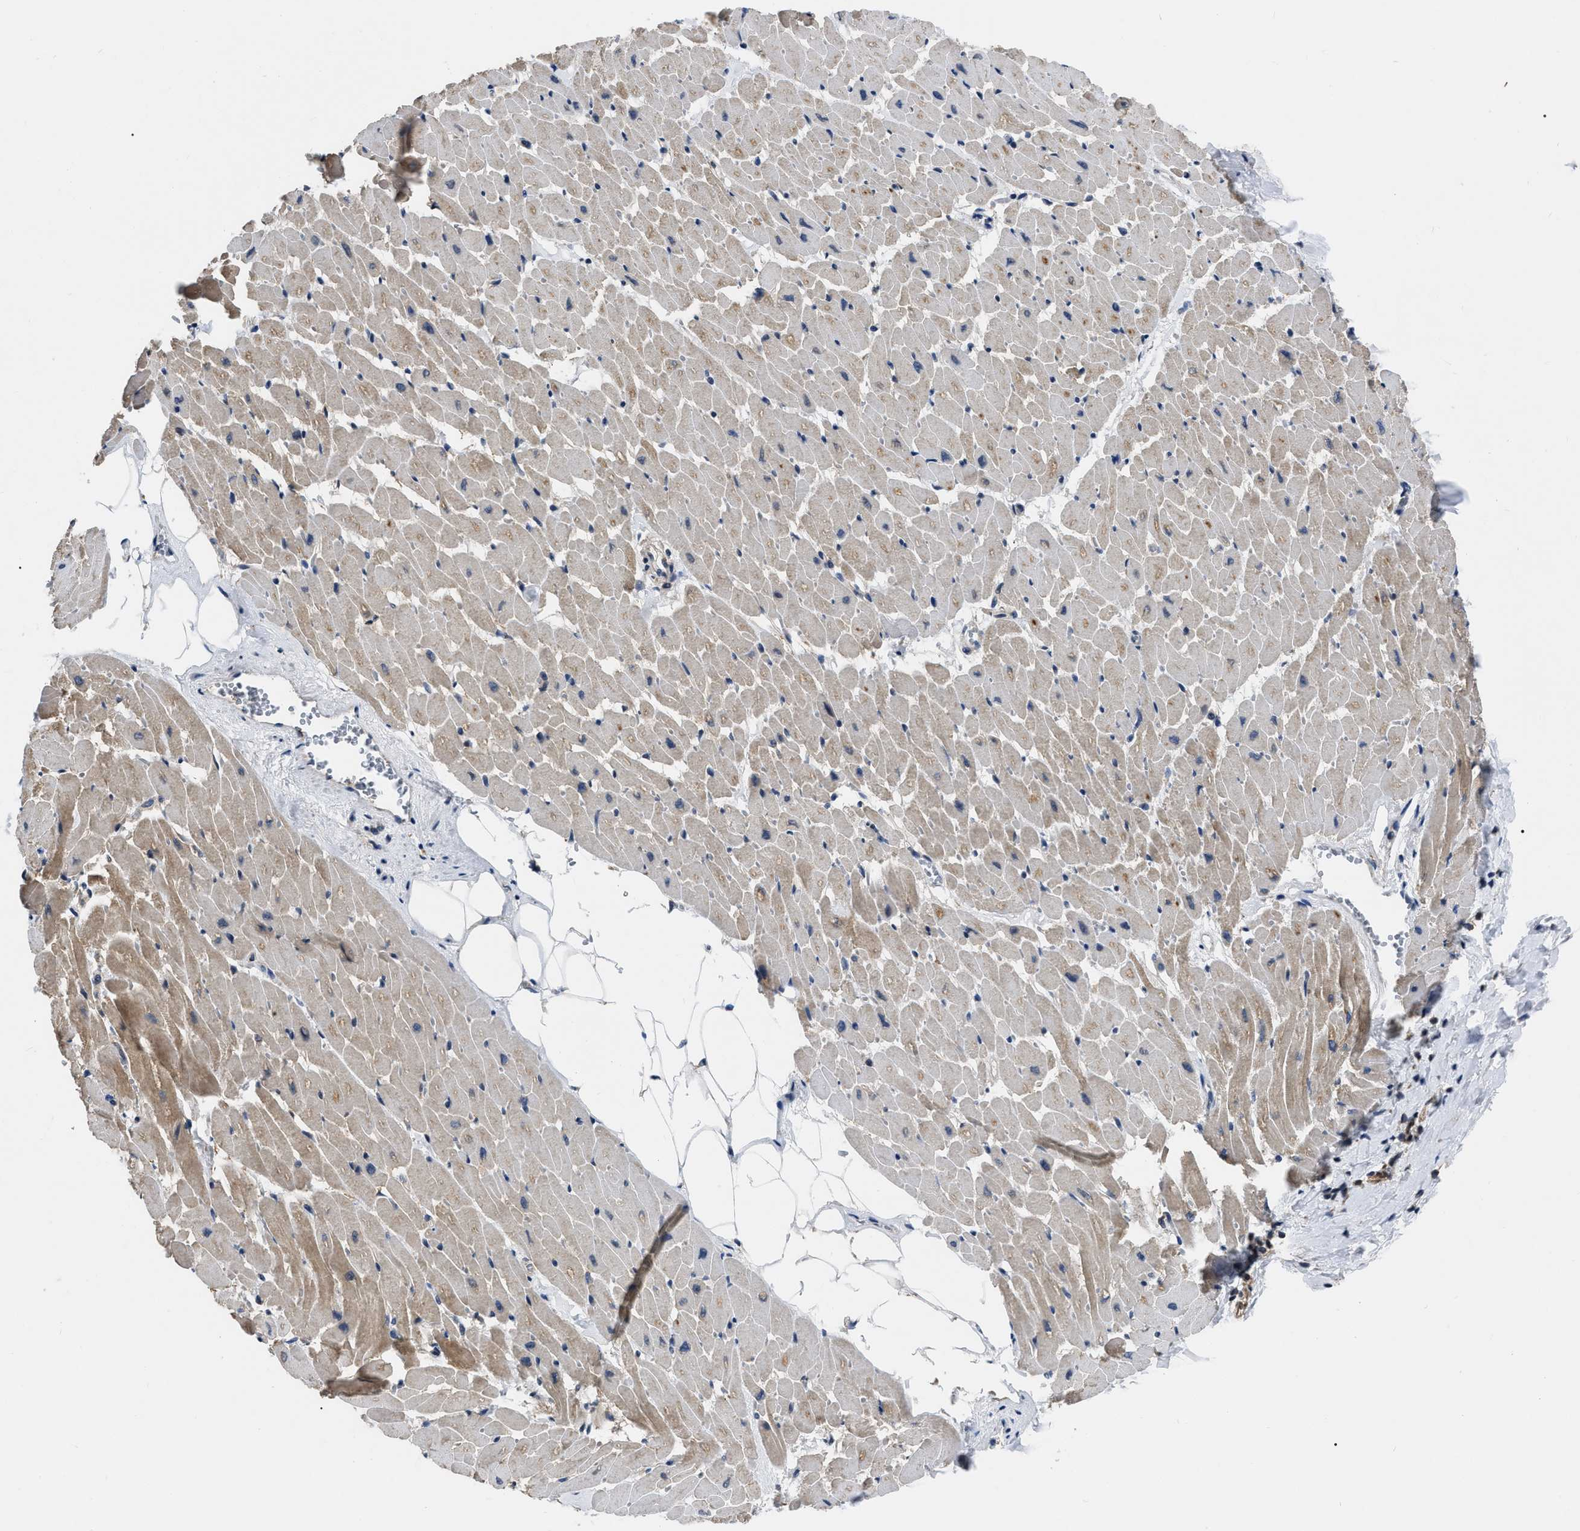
{"staining": {"intensity": "weak", "quantity": "25%-75%", "location": "cytoplasmic/membranous"}, "tissue": "heart muscle", "cell_type": "Cardiomyocytes", "image_type": "normal", "snomed": [{"axis": "morphology", "description": "Normal tissue, NOS"}, {"axis": "topography", "description": "Heart"}], "caption": "Heart muscle stained with immunohistochemistry demonstrates weak cytoplasmic/membranous staining in about 25%-75% of cardiomyocytes.", "gene": "GET4", "patient": {"sex": "female", "age": 19}}